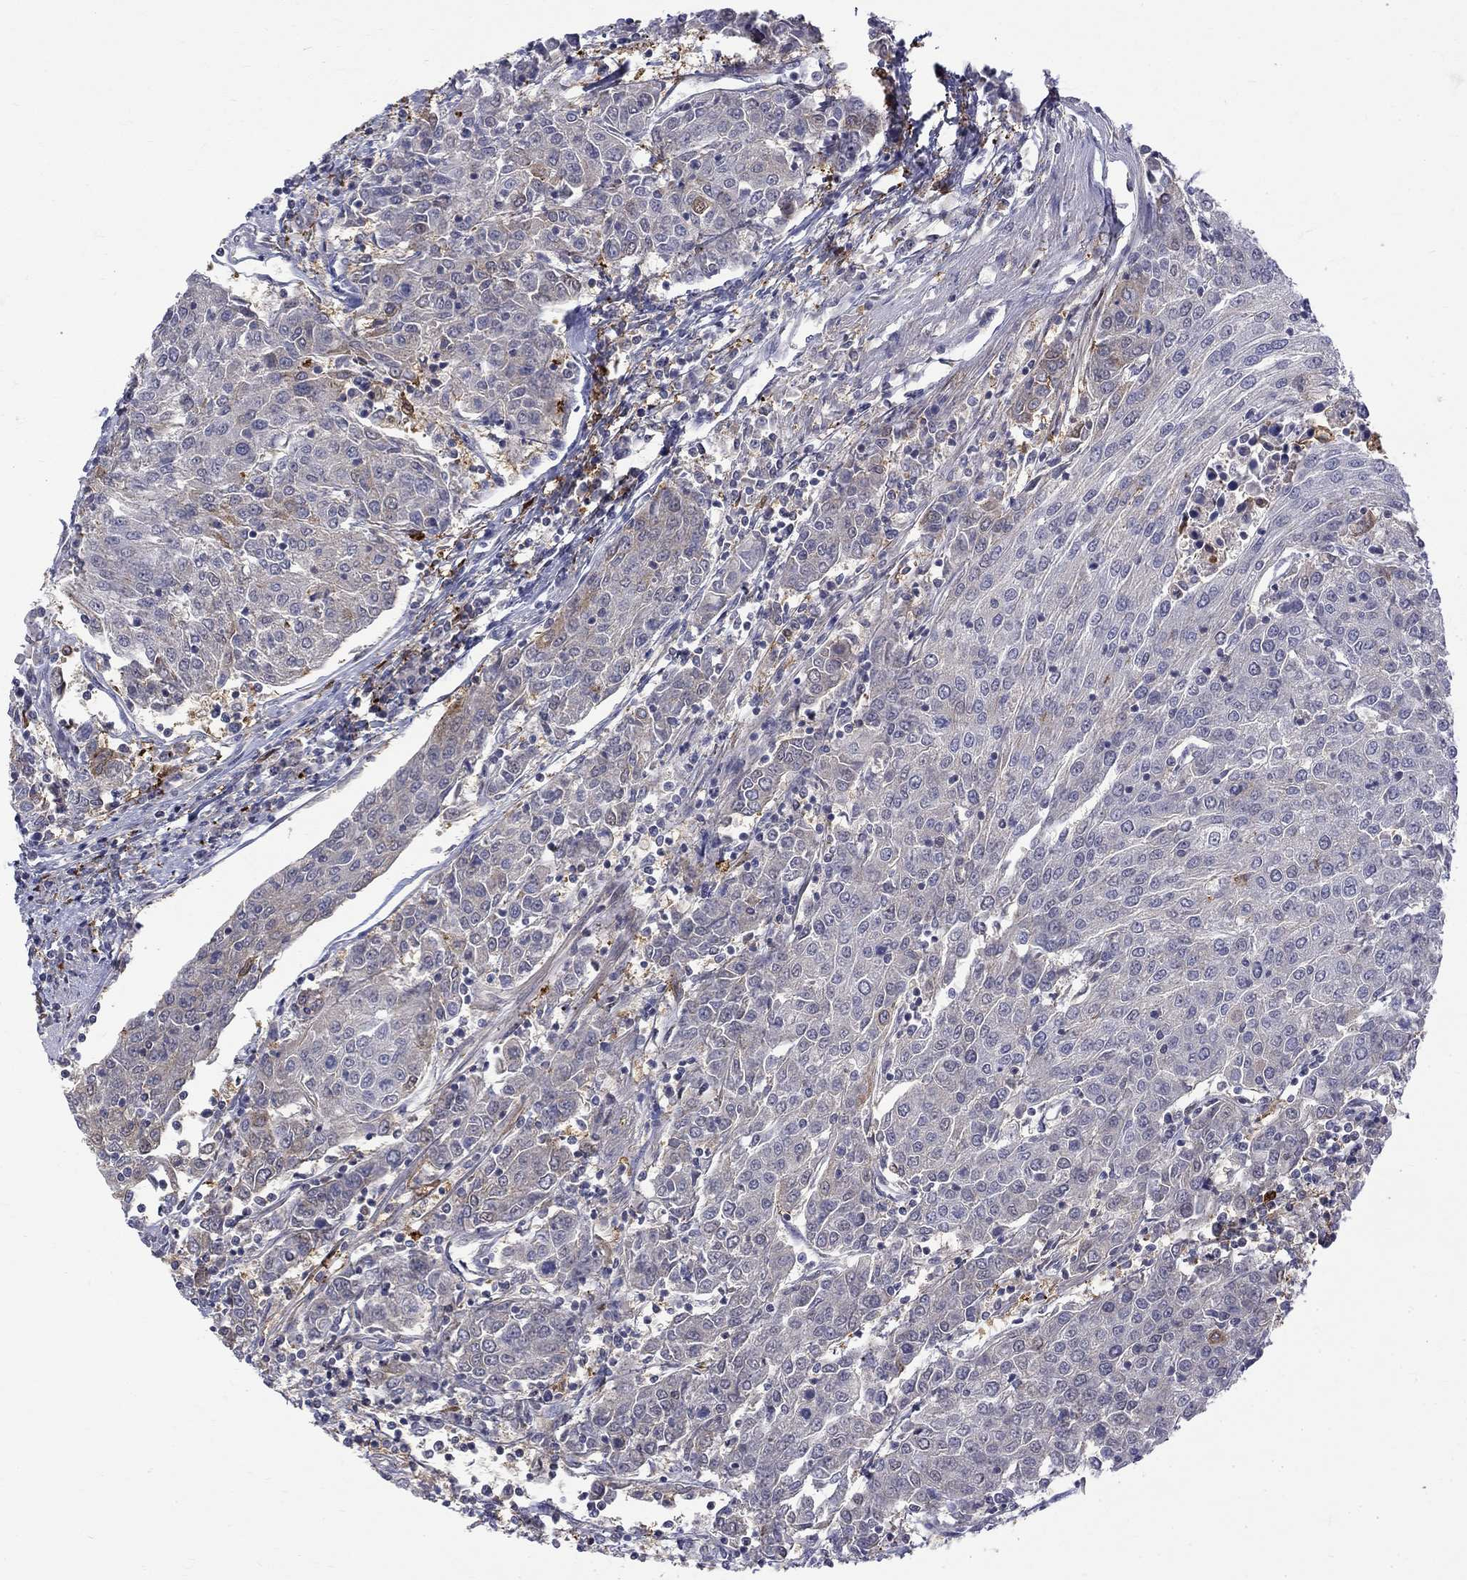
{"staining": {"intensity": "moderate", "quantity": "<25%", "location": "cytoplasmic/membranous"}, "tissue": "urothelial cancer", "cell_type": "Tumor cells", "image_type": "cancer", "snomed": [{"axis": "morphology", "description": "Urothelial carcinoma, High grade"}, {"axis": "topography", "description": "Urinary bladder"}], "caption": "Protein analysis of urothelial cancer tissue displays moderate cytoplasmic/membranous positivity in approximately <25% of tumor cells.", "gene": "PCBP3", "patient": {"sex": "female", "age": 85}}